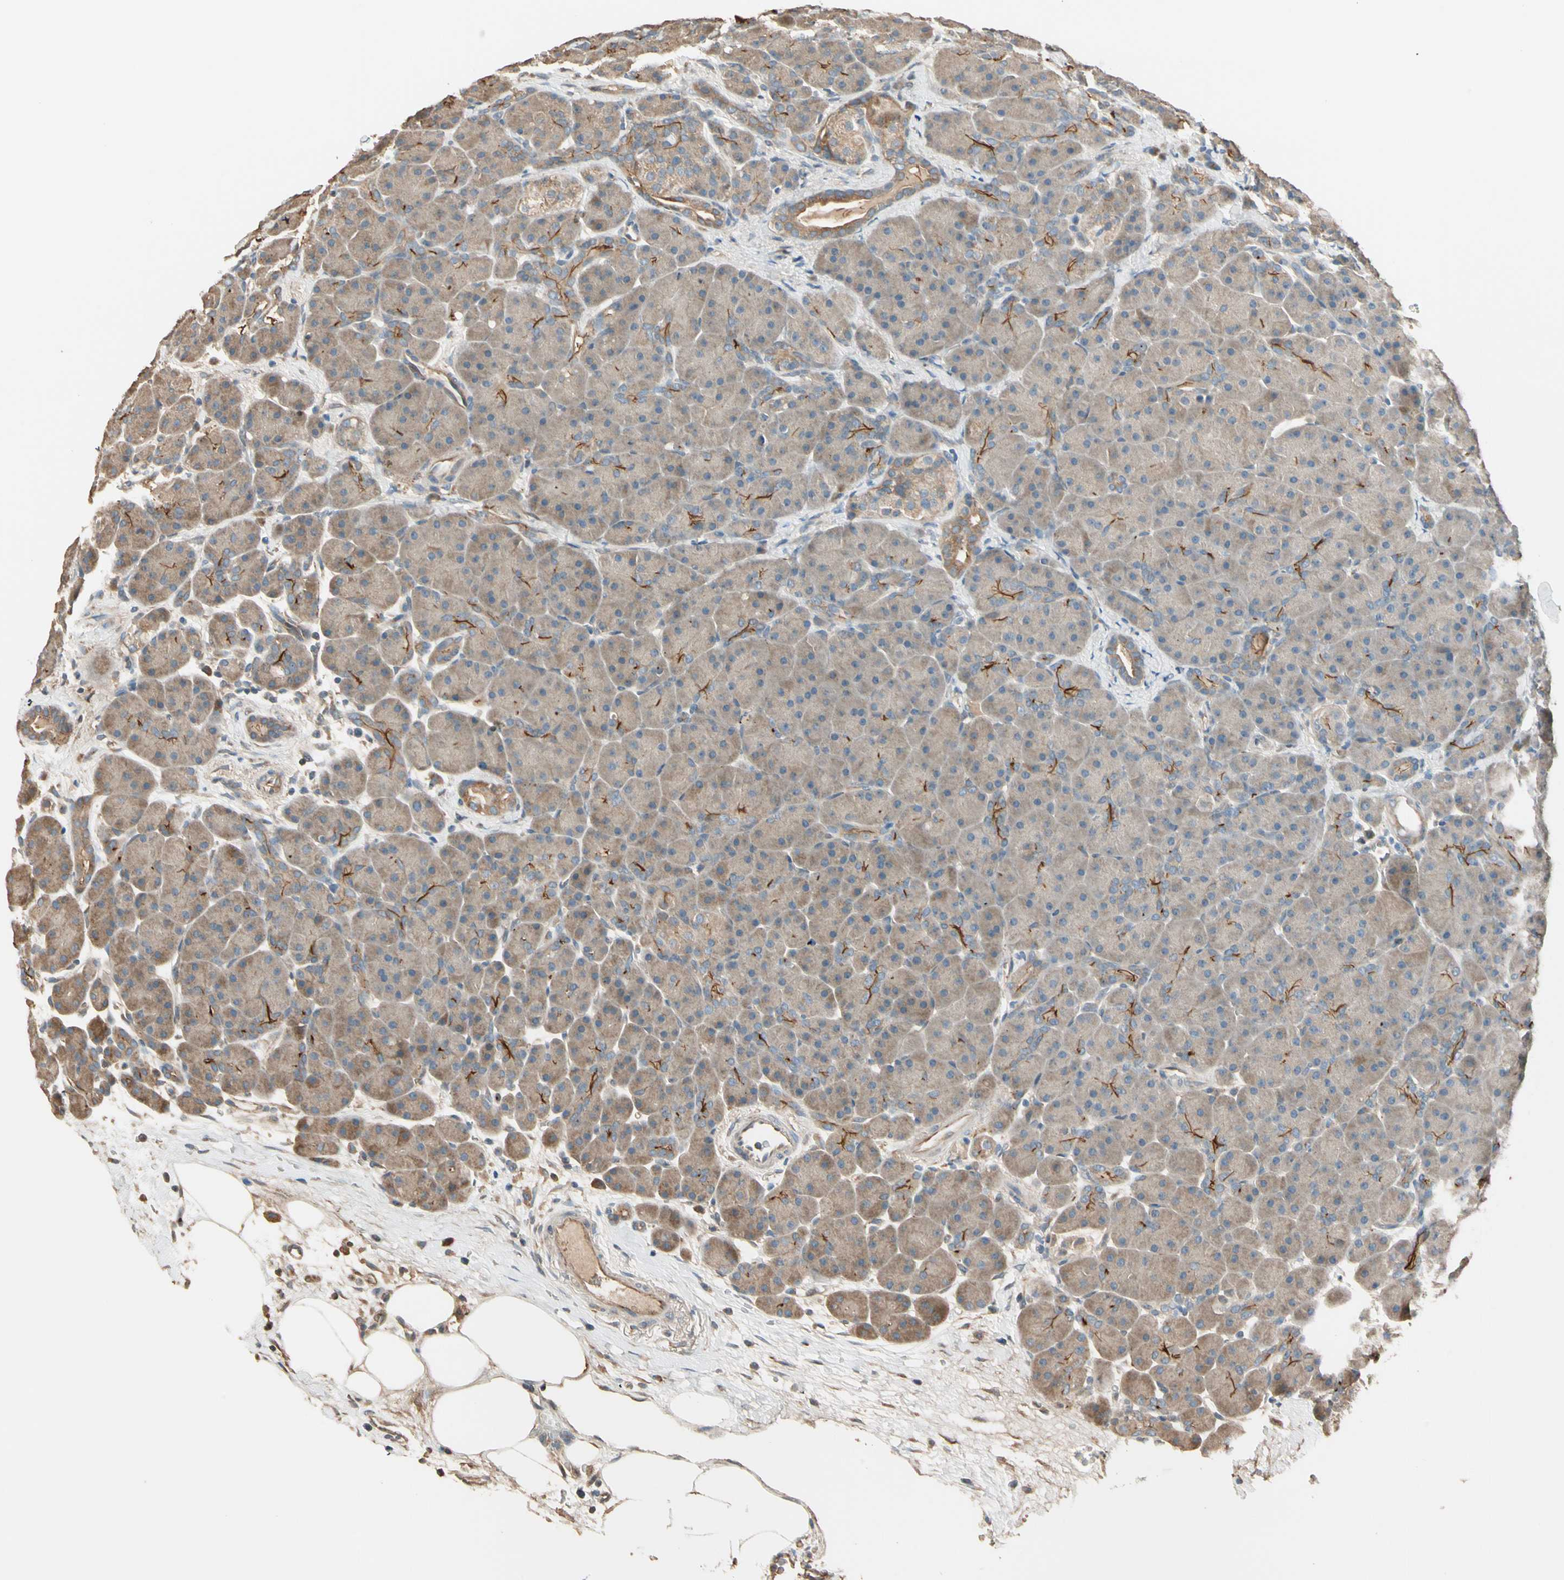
{"staining": {"intensity": "weak", "quantity": ">75%", "location": "cytoplasmic/membranous"}, "tissue": "pancreas", "cell_type": "Exocrine glandular cells", "image_type": "normal", "snomed": [{"axis": "morphology", "description": "Normal tissue, NOS"}, {"axis": "topography", "description": "Pancreas"}], "caption": "Protein analysis of normal pancreas displays weak cytoplasmic/membranous expression in approximately >75% of exocrine glandular cells. The staining was performed using DAB to visualize the protein expression in brown, while the nuclei were stained in blue with hematoxylin (Magnification: 20x).", "gene": "TNFRSF21", "patient": {"sex": "male", "age": 66}}